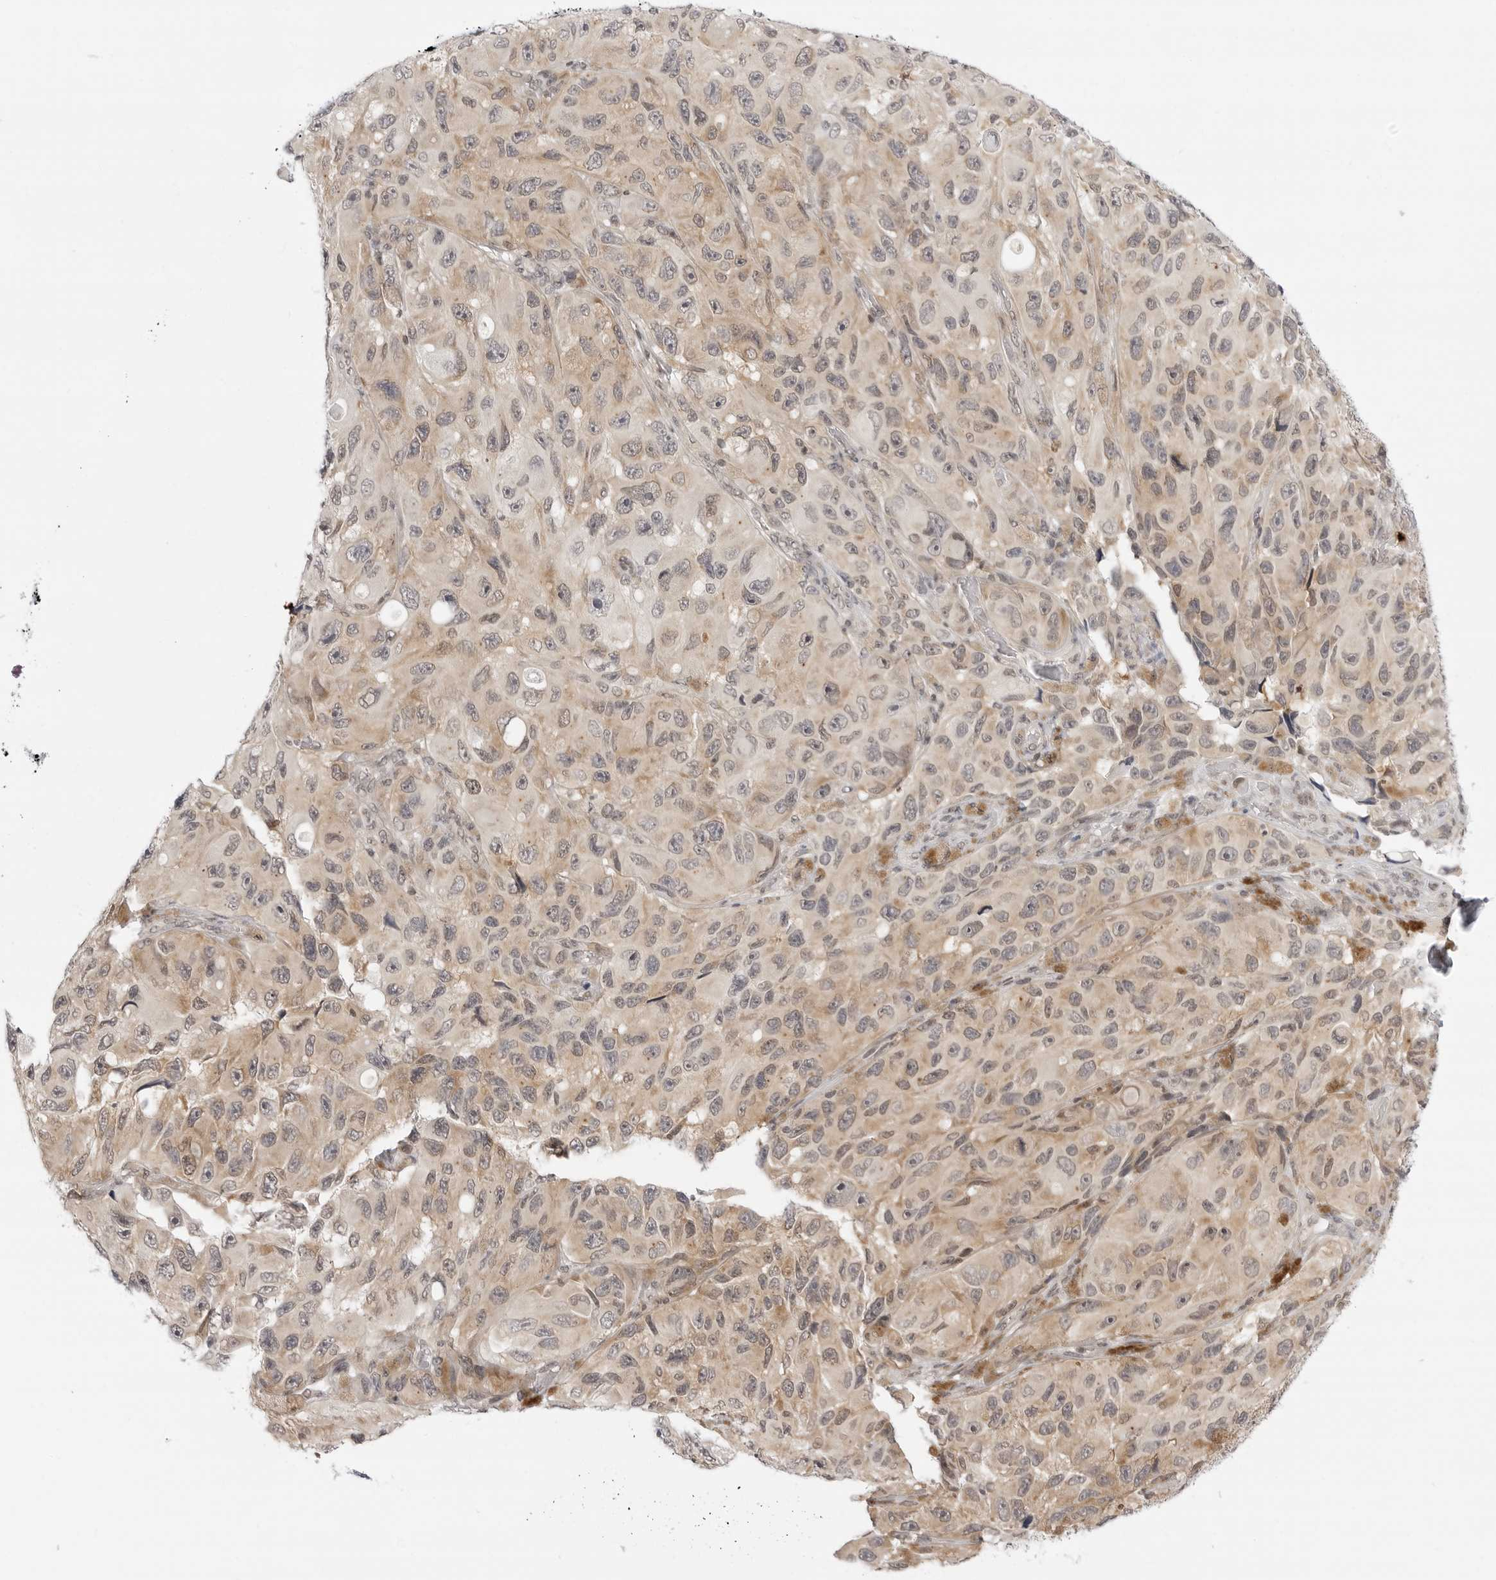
{"staining": {"intensity": "weak", "quantity": ">75%", "location": "cytoplasmic/membranous"}, "tissue": "melanoma", "cell_type": "Tumor cells", "image_type": "cancer", "snomed": [{"axis": "morphology", "description": "Malignant melanoma, NOS"}, {"axis": "topography", "description": "Skin"}], "caption": "Protein expression analysis of malignant melanoma exhibits weak cytoplasmic/membranous positivity in approximately >75% of tumor cells. The staining is performed using DAB brown chromogen to label protein expression. The nuclei are counter-stained blue using hematoxylin.", "gene": "PPP2R5C", "patient": {"sex": "female", "age": 73}}